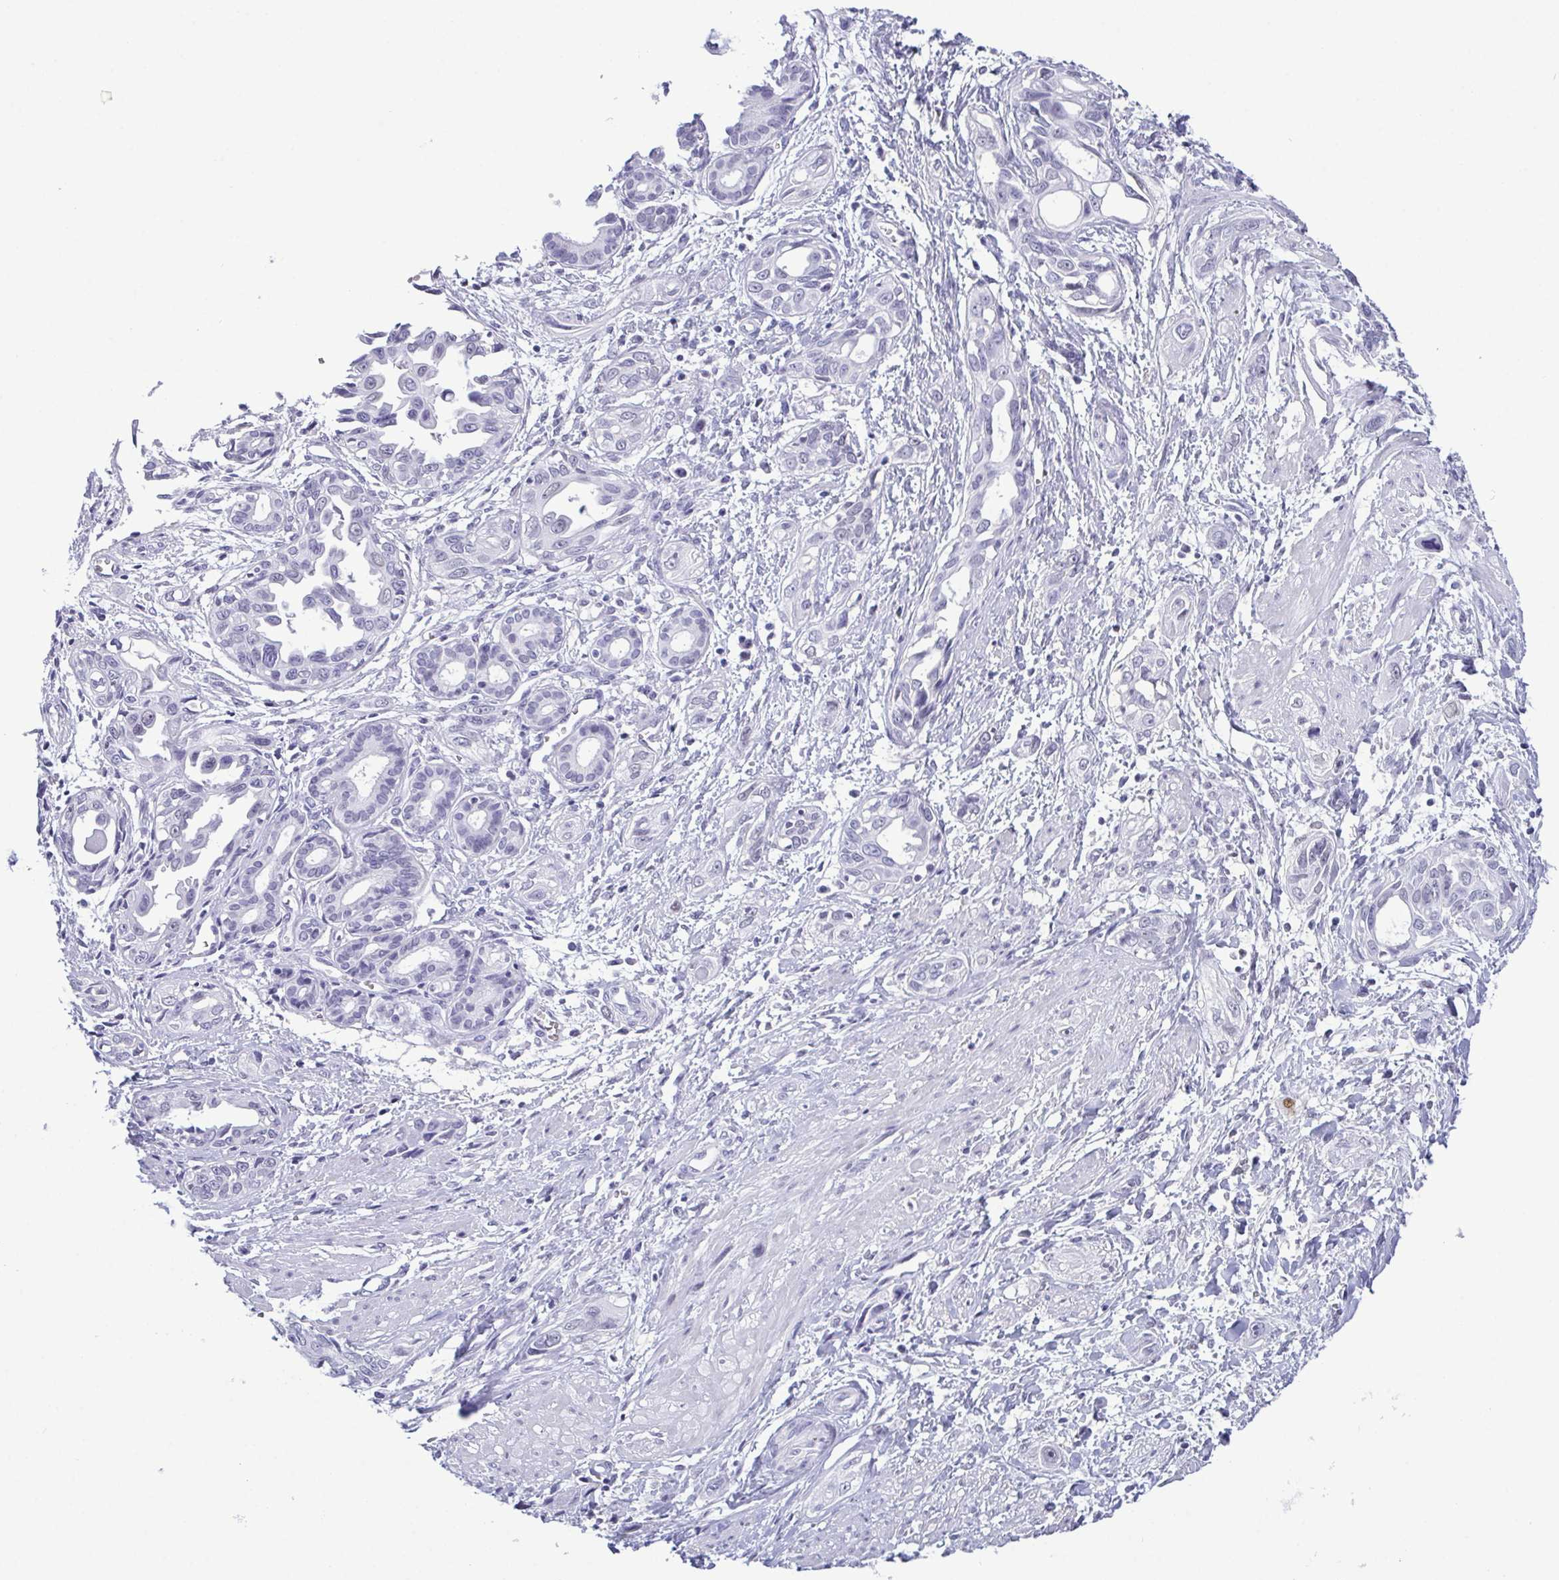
{"staining": {"intensity": "negative", "quantity": "none", "location": "none"}, "tissue": "pancreatic cancer", "cell_type": "Tumor cells", "image_type": "cancer", "snomed": [{"axis": "morphology", "description": "Adenocarcinoma, NOS"}, {"axis": "topography", "description": "Pancreas"}], "caption": "Immunohistochemical staining of pancreatic cancer (adenocarcinoma) exhibits no significant staining in tumor cells. (Stains: DAB immunohistochemistry with hematoxylin counter stain, Microscopy: brightfield microscopy at high magnification).", "gene": "SUGP2", "patient": {"sex": "female", "age": 55}}